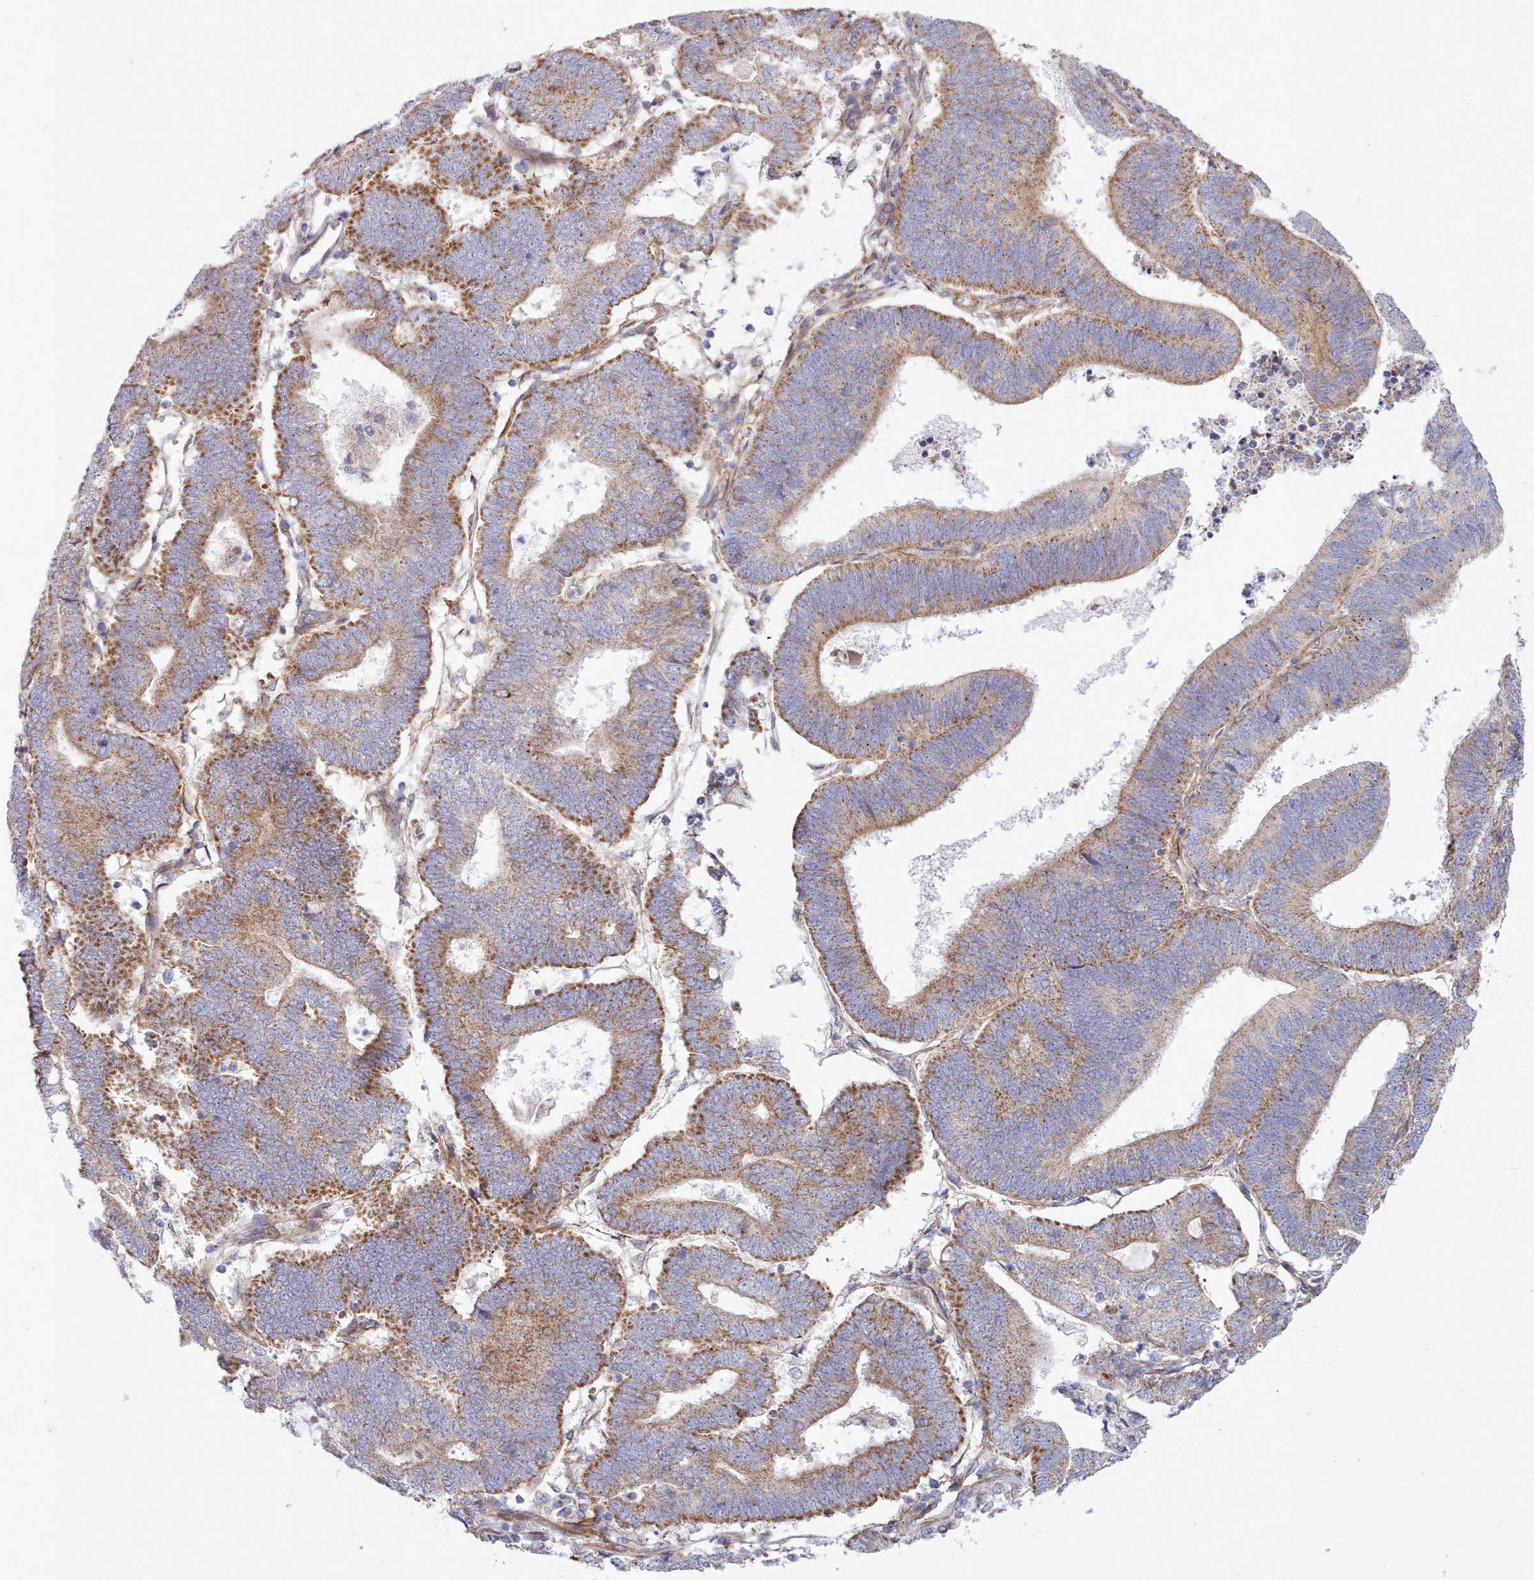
{"staining": {"intensity": "moderate", "quantity": ">75%", "location": "cytoplasmic/membranous"}, "tissue": "endometrial cancer", "cell_type": "Tumor cells", "image_type": "cancer", "snomed": [{"axis": "morphology", "description": "Adenocarcinoma, NOS"}, {"axis": "topography", "description": "Endometrium"}], "caption": "Tumor cells show medium levels of moderate cytoplasmic/membranous expression in about >75% of cells in endometrial cancer. (DAB = brown stain, brightfield microscopy at high magnification).", "gene": "MRPL21", "patient": {"sex": "female", "age": 70}}